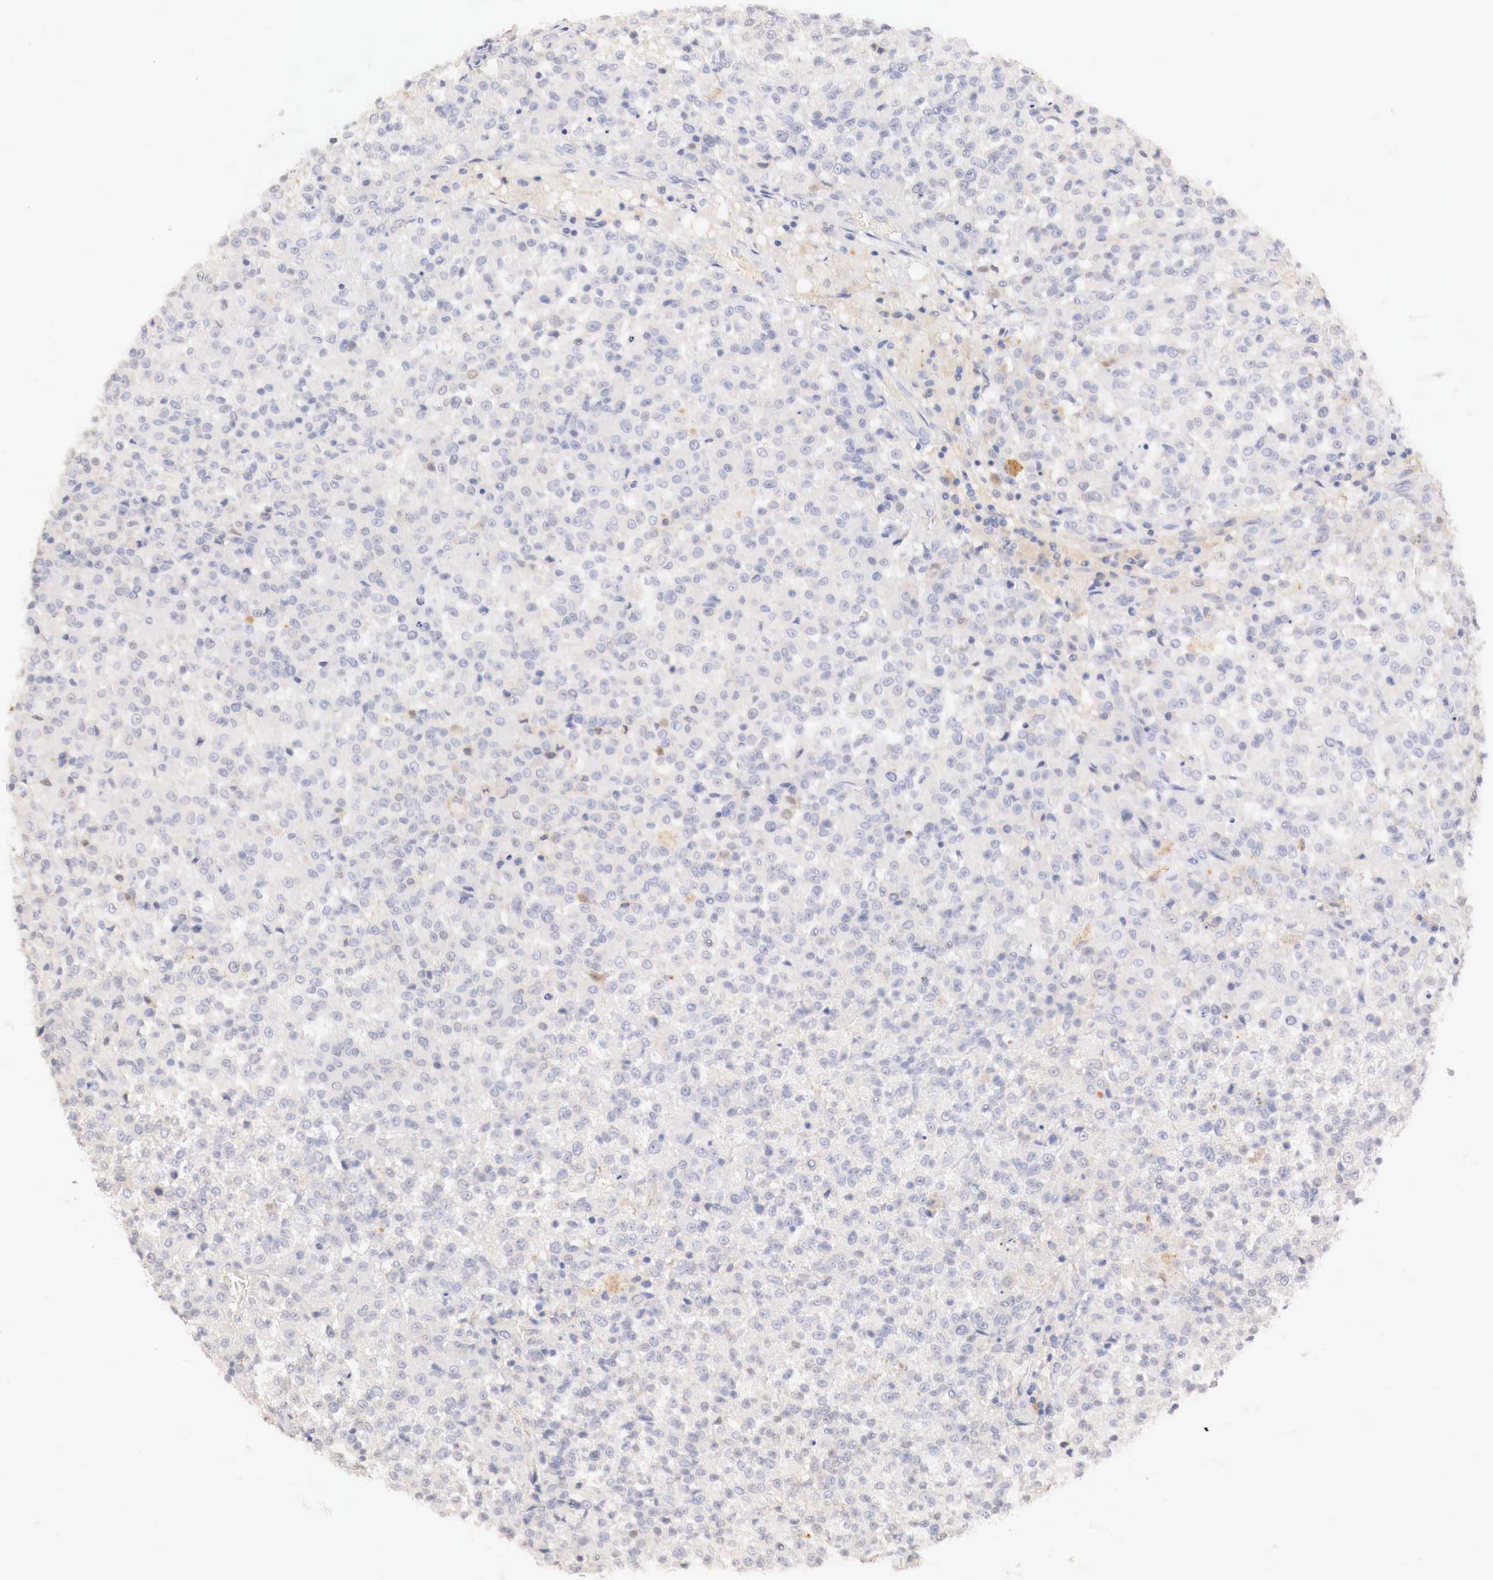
{"staining": {"intensity": "negative", "quantity": "none", "location": "none"}, "tissue": "testis cancer", "cell_type": "Tumor cells", "image_type": "cancer", "snomed": [{"axis": "morphology", "description": "Seminoma, NOS"}, {"axis": "topography", "description": "Testis"}], "caption": "The micrograph demonstrates no significant staining in tumor cells of testis cancer.", "gene": "GATA1", "patient": {"sex": "male", "age": 59}}